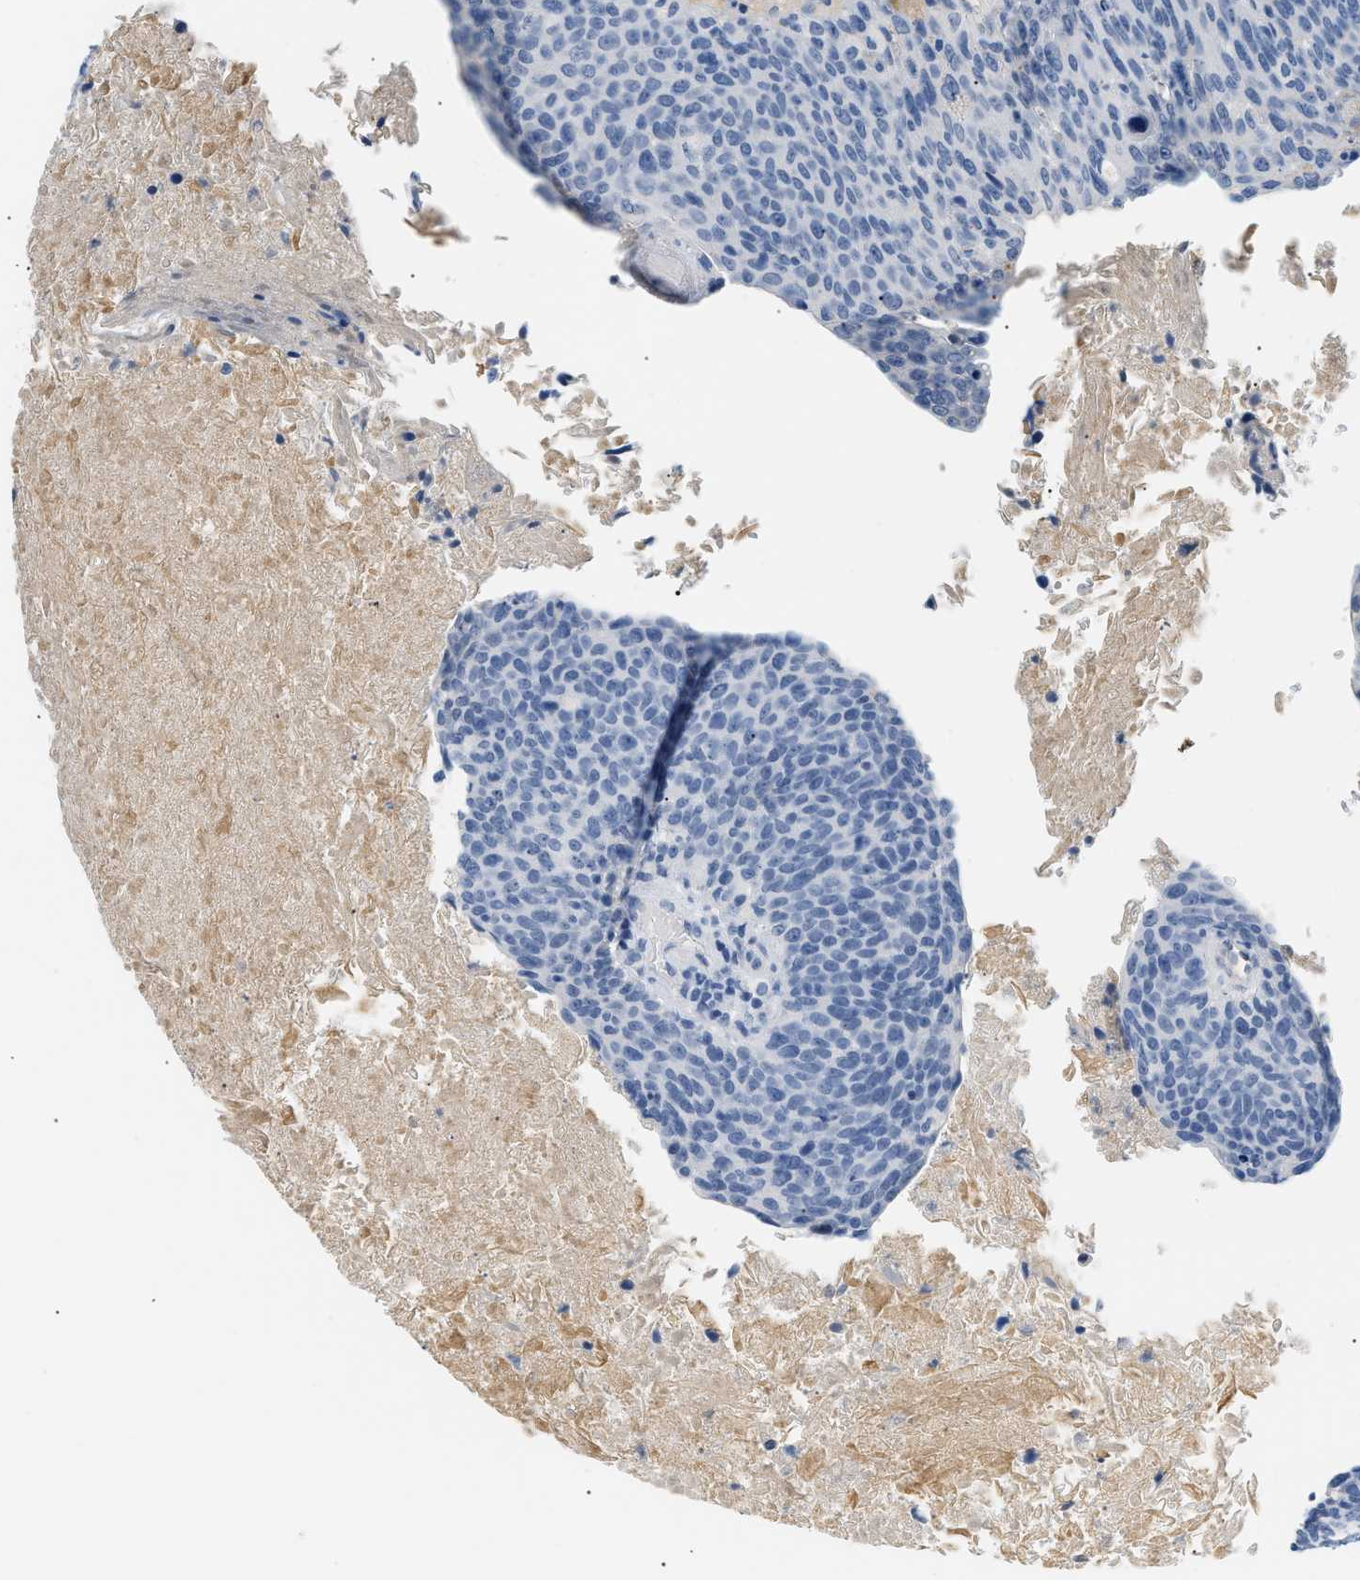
{"staining": {"intensity": "negative", "quantity": "none", "location": "none"}, "tissue": "head and neck cancer", "cell_type": "Tumor cells", "image_type": "cancer", "snomed": [{"axis": "morphology", "description": "Squamous cell carcinoma, NOS"}, {"axis": "morphology", "description": "Squamous cell carcinoma, metastatic, NOS"}, {"axis": "topography", "description": "Lymph node"}, {"axis": "topography", "description": "Head-Neck"}], "caption": "Micrograph shows no protein staining in tumor cells of head and neck metastatic squamous cell carcinoma tissue.", "gene": "CFH", "patient": {"sex": "male", "age": 62}}